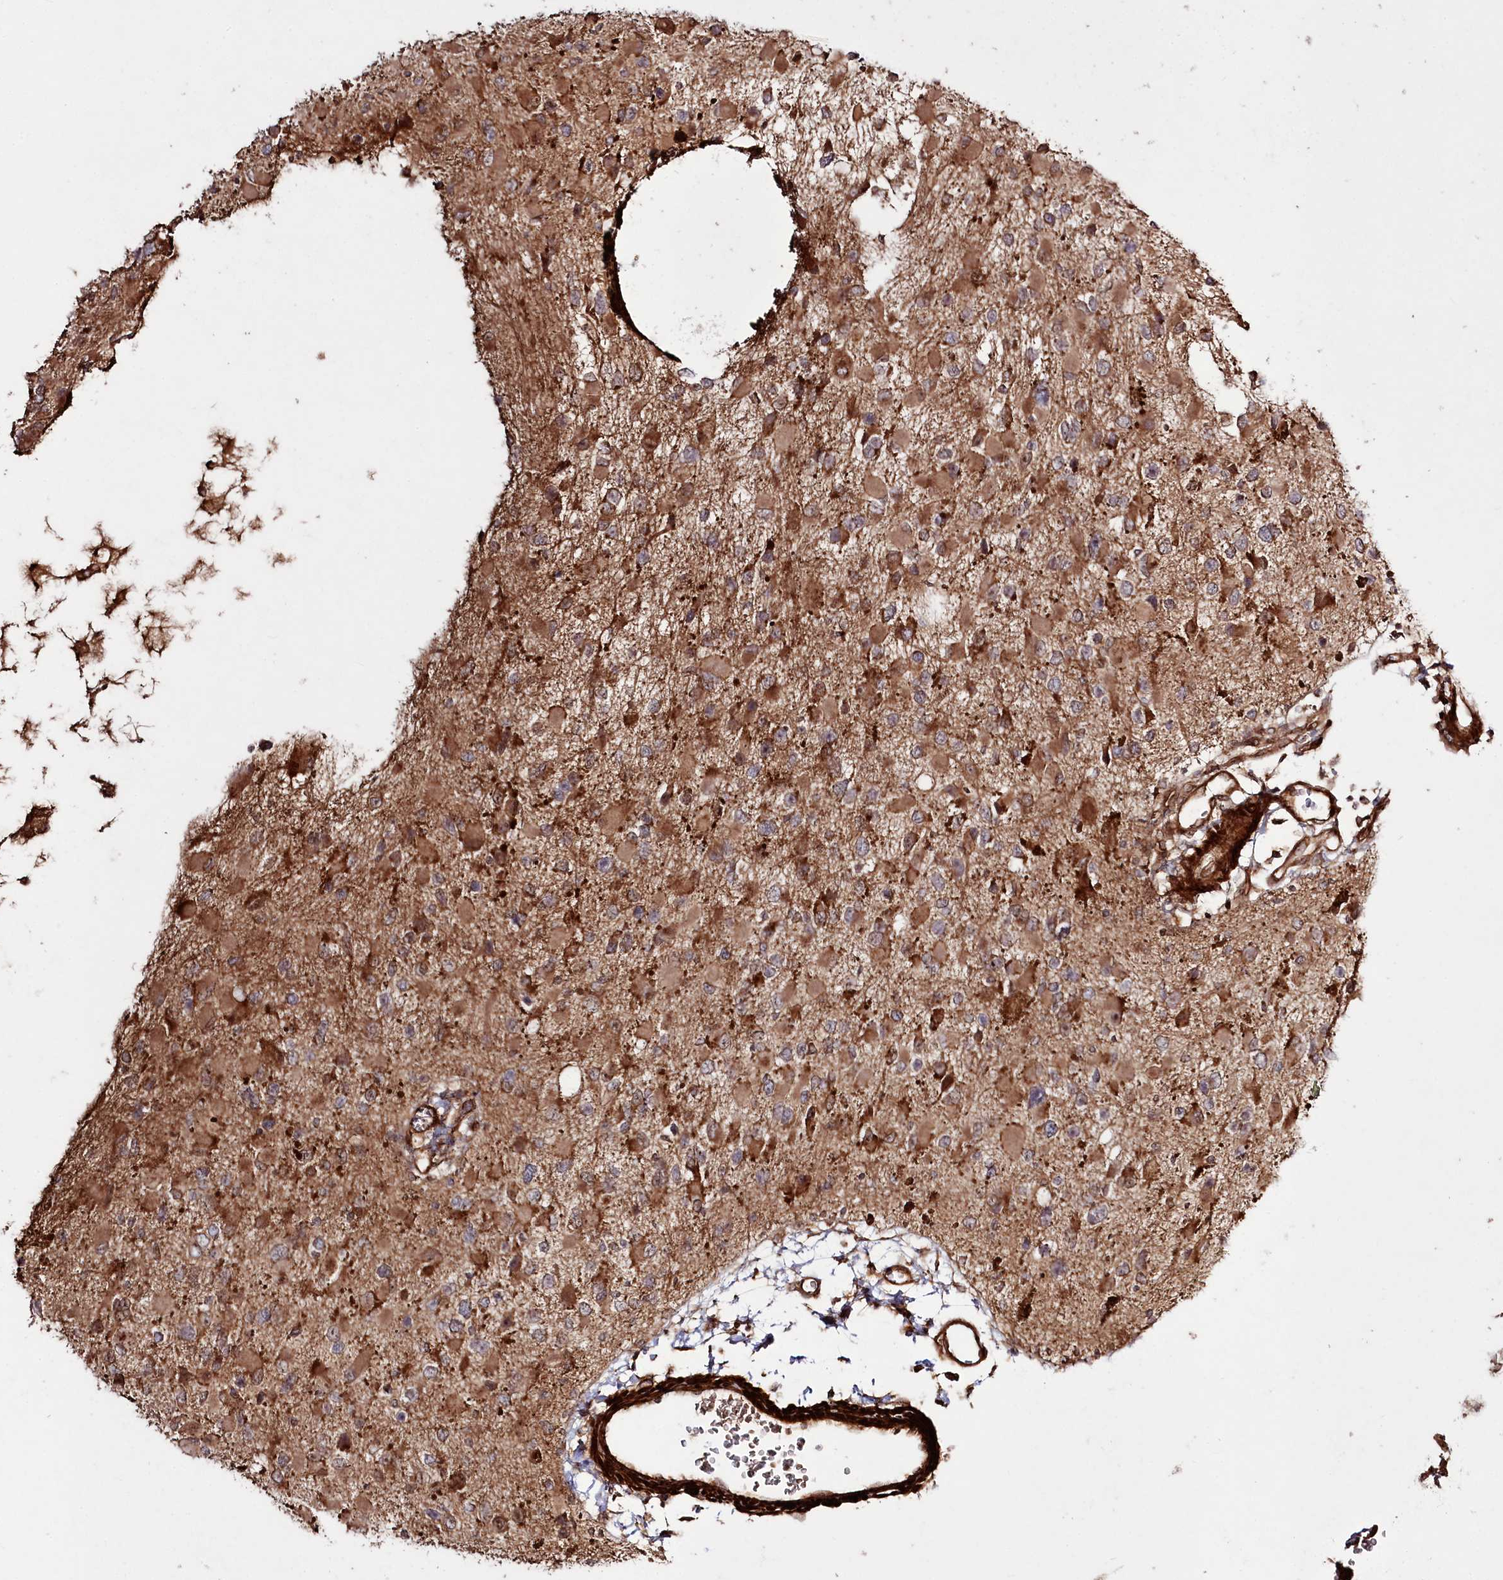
{"staining": {"intensity": "moderate", "quantity": ">75%", "location": "cytoplasmic/membranous"}, "tissue": "glioma", "cell_type": "Tumor cells", "image_type": "cancer", "snomed": [{"axis": "morphology", "description": "Glioma, malignant, High grade"}, {"axis": "topography", "description": "Brain"}], "caption": "Malignant high-grade glioma stained for a protein reveals moderate cytoplasmic/membranous positivity in tumor cells. (Brightfield microscopy of DAB IHC at high magnification).", "gene": "REXO2", "patient": {"sex": "male", "age": 53}}